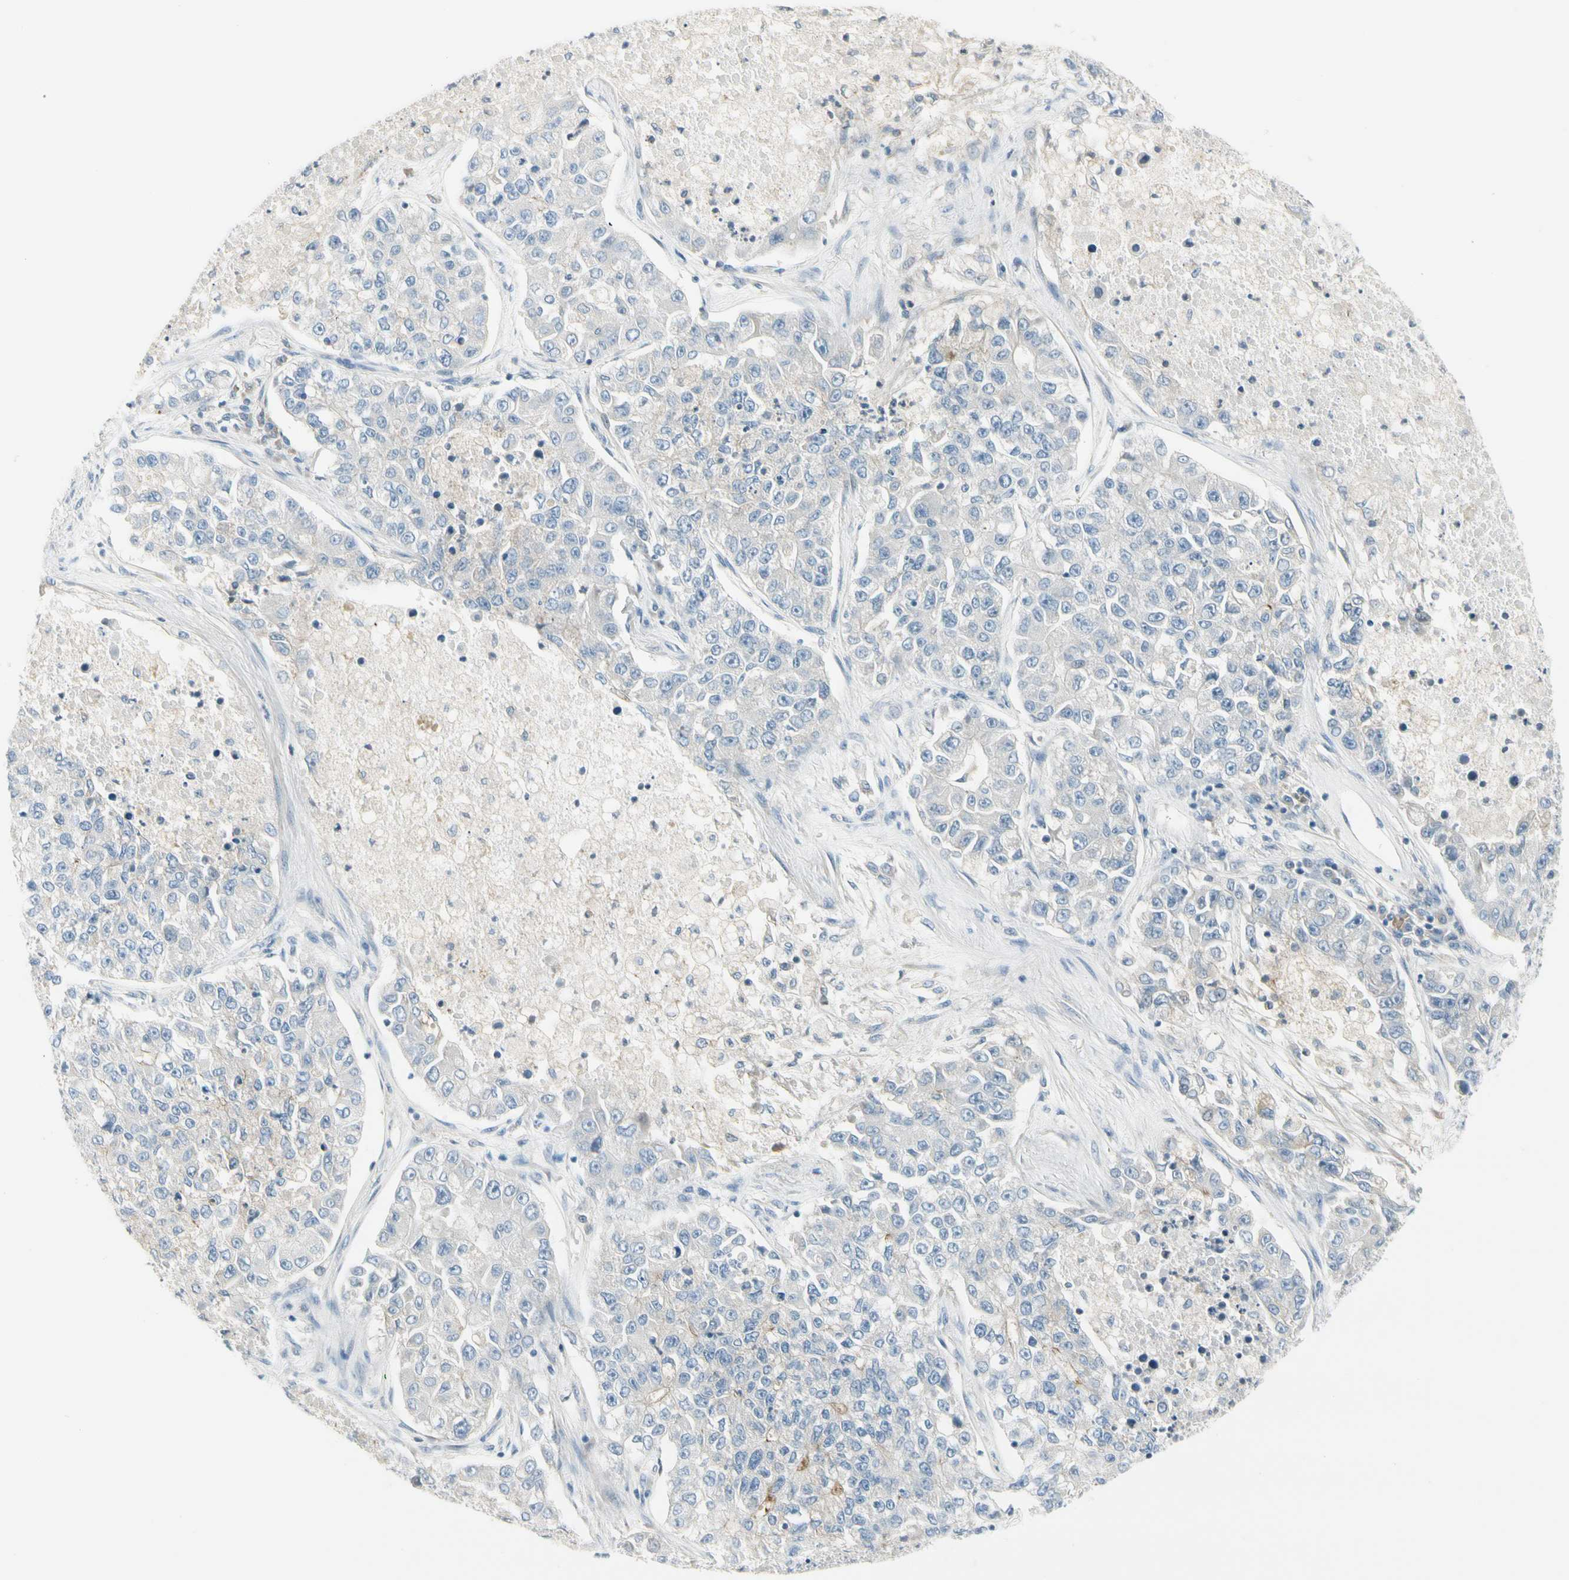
{"staining": {"intensity": "negative", "quantity": "none", "location": "none"}, "tissue": "lung cancer", "cell_type": "Tumor cells", "image_type": "cancer", "snomed": [{"axis": "morphology", "description": "Adenocarcinoma, NOS"}, {"axis": "topography", "description": "Lung"}], "caption": "Lung adenocarcinoma was stained to show a protein in brown. There is no significant positivity in tumor cells.", "gene": "CYP2E1", "patient": {"sex": "male", "age": 49}}